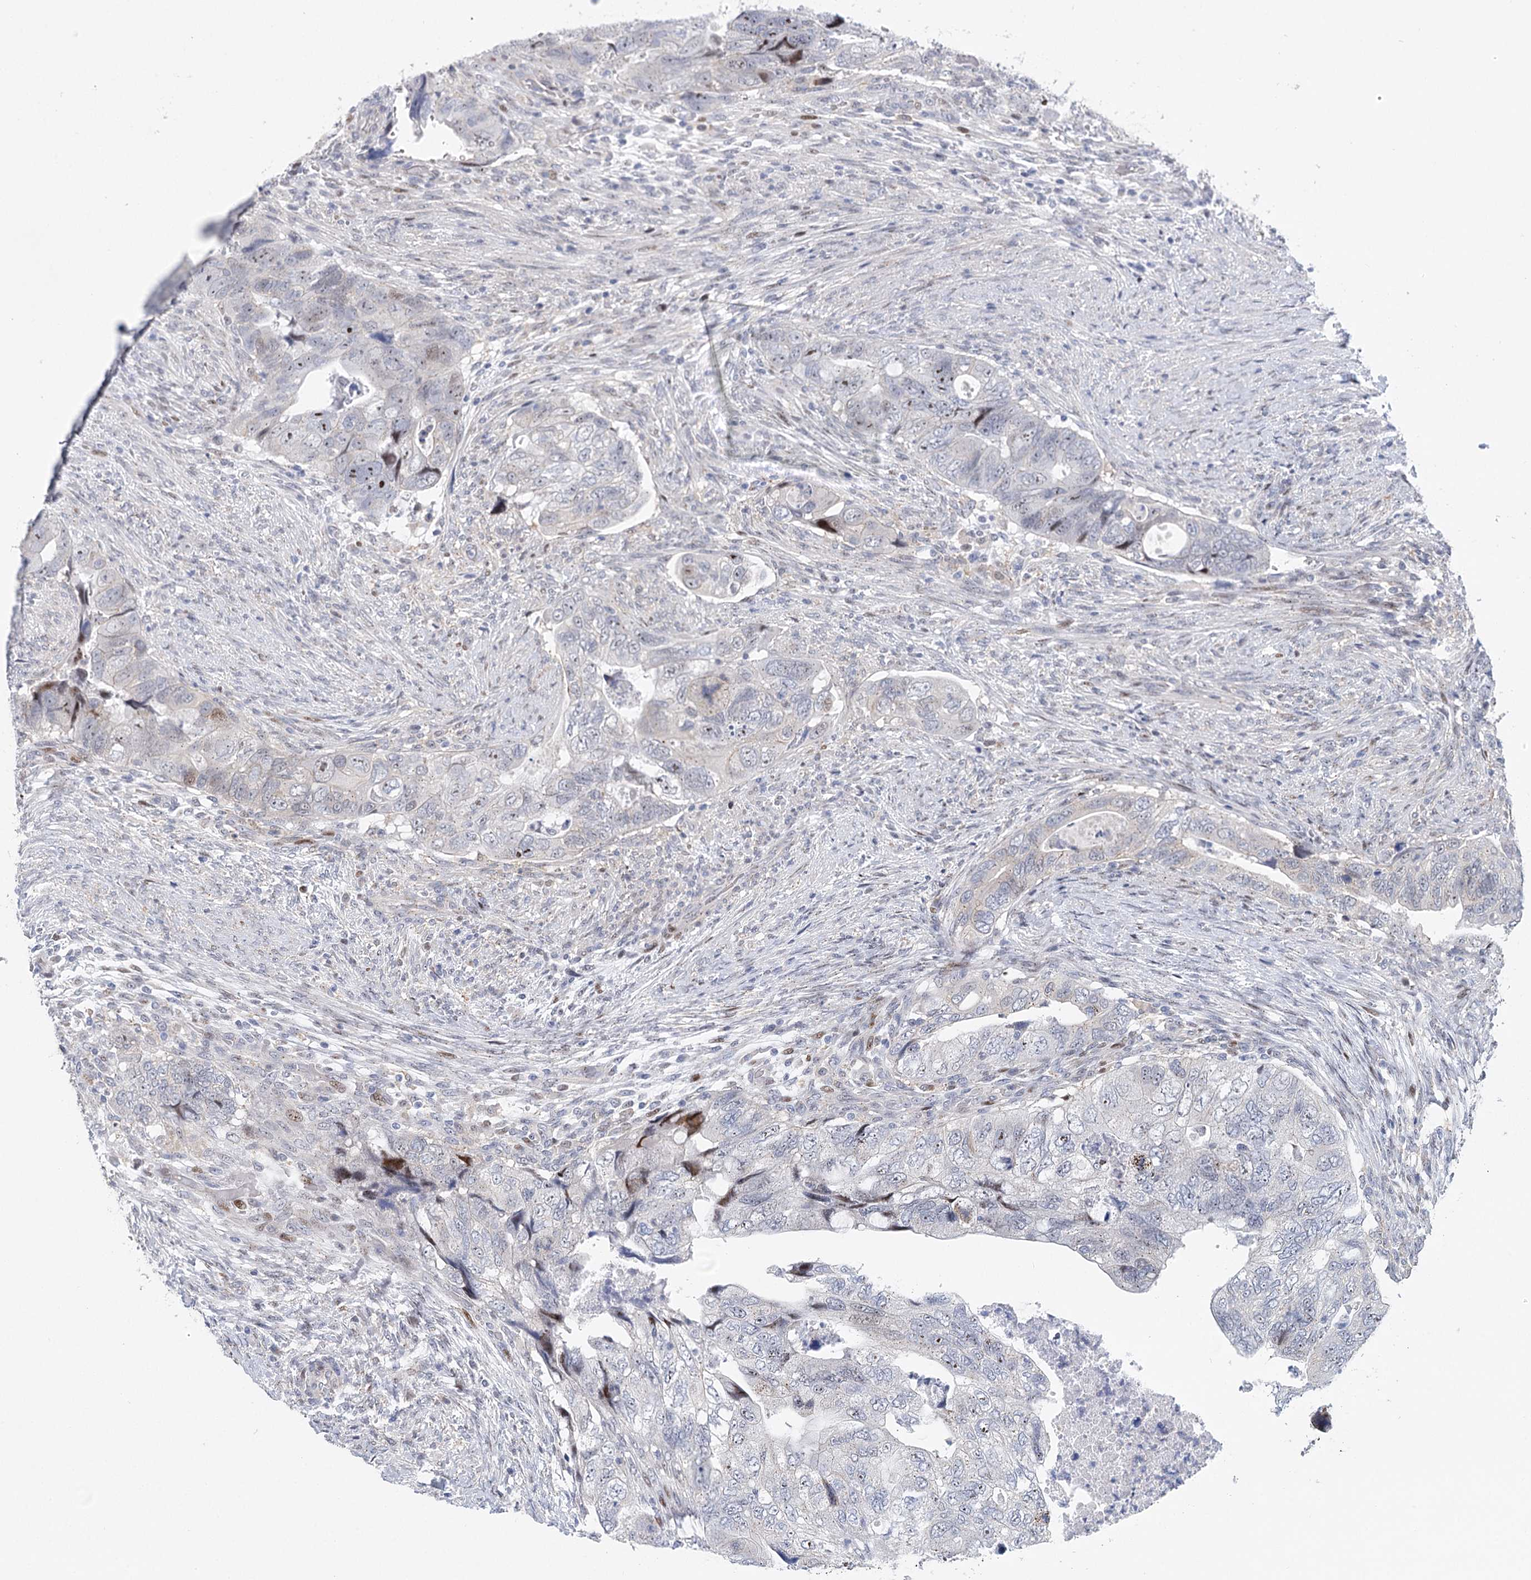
{"staining": {"intensity": "weak", "quantity": "25%-75%", "location": "nuclear"}, "tissue": "colorectal cancer", "cell_type": "Tumor cells", "image_type": "cancer", "snomed": [{"axis": "morphology", "description": "Adenocarcinoma, NOS"}, {"axis": "topography", "description": "Rectum"}], "caption": "IHC photomicrograph of human colorectal cancer (adenocarcinoma) stained for a protein (brown), which reveals low levels of weak nuclear positivity in approximately 25%-75% of tumor cells.", "gene": "CAMTA1", "patient": {"sex": "male", "age": 63}}